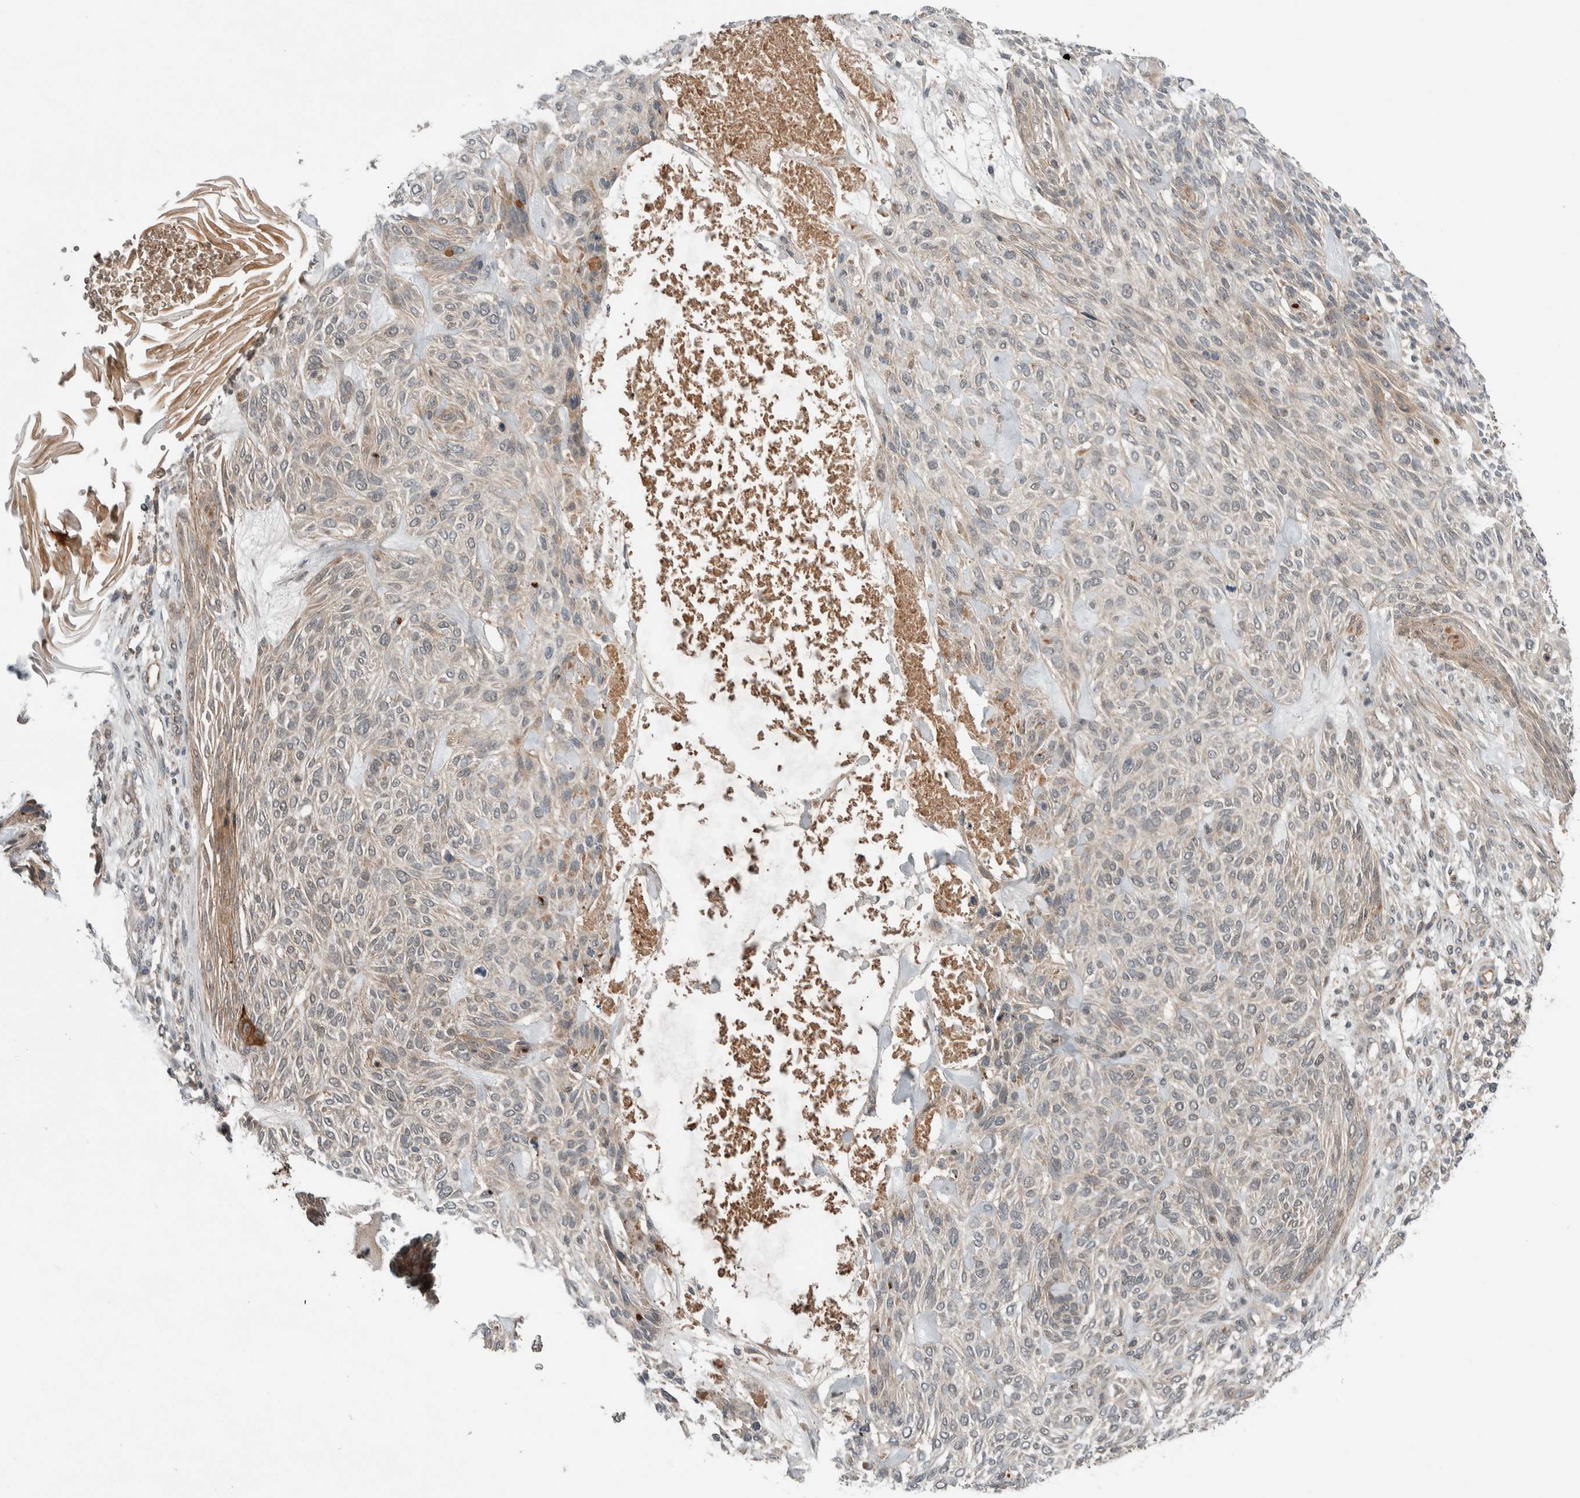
{"staining": {"intensity": "weak", "quantity": "<25%", "location": "cytoplasmic/membranous"}, "tissue": "skin cancer", "cell_type": "Tumor cells", "image_type": "cancer", "snomed": [{"axis": "morphology", "description": "Basal cell carcinoma"}, {"axis": "topography", "description": "Skin"}], "caption": "This is an immunohistochemistry histopathology image of human skin basal cell carcinoma. There is no positivity in tumor cells.", "gene": "ARMC7", "patient": {"sex": "male", "age": 55}}